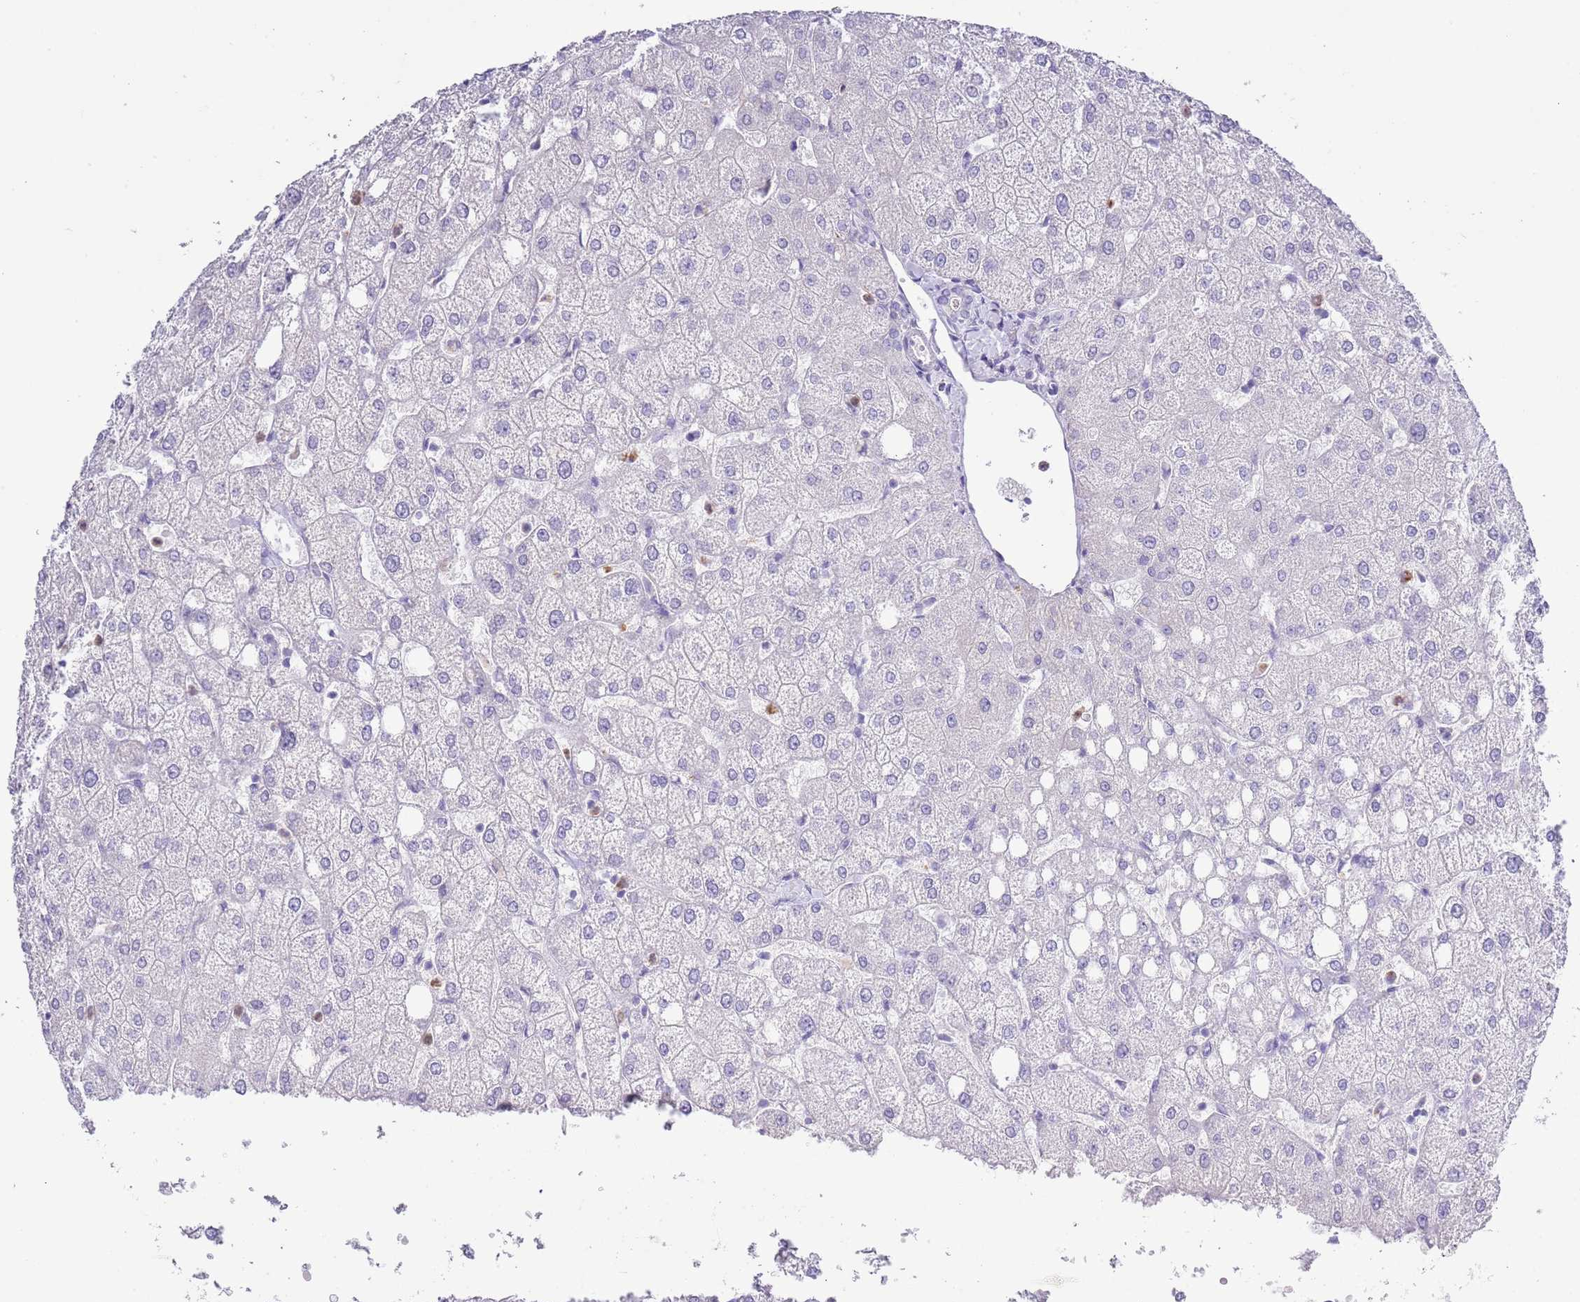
{"staining": {"intensity": "negative", "quantity": "none", "location": "none"}, "tissue": "liver", "cell_type": "Cholangiocytes", "image_type": "normal", "snomed": [{"axis": "morphology", "description": "Normal tissue, NOS"}, {"axis": "topography", "description": "Liver"}], "caption": "Immunohistochemical staining of benign human liver shows no significant staining in cholangiocytes.", "gene": "OR2Z1", "patient": {"sex": "female", "age": 54}}